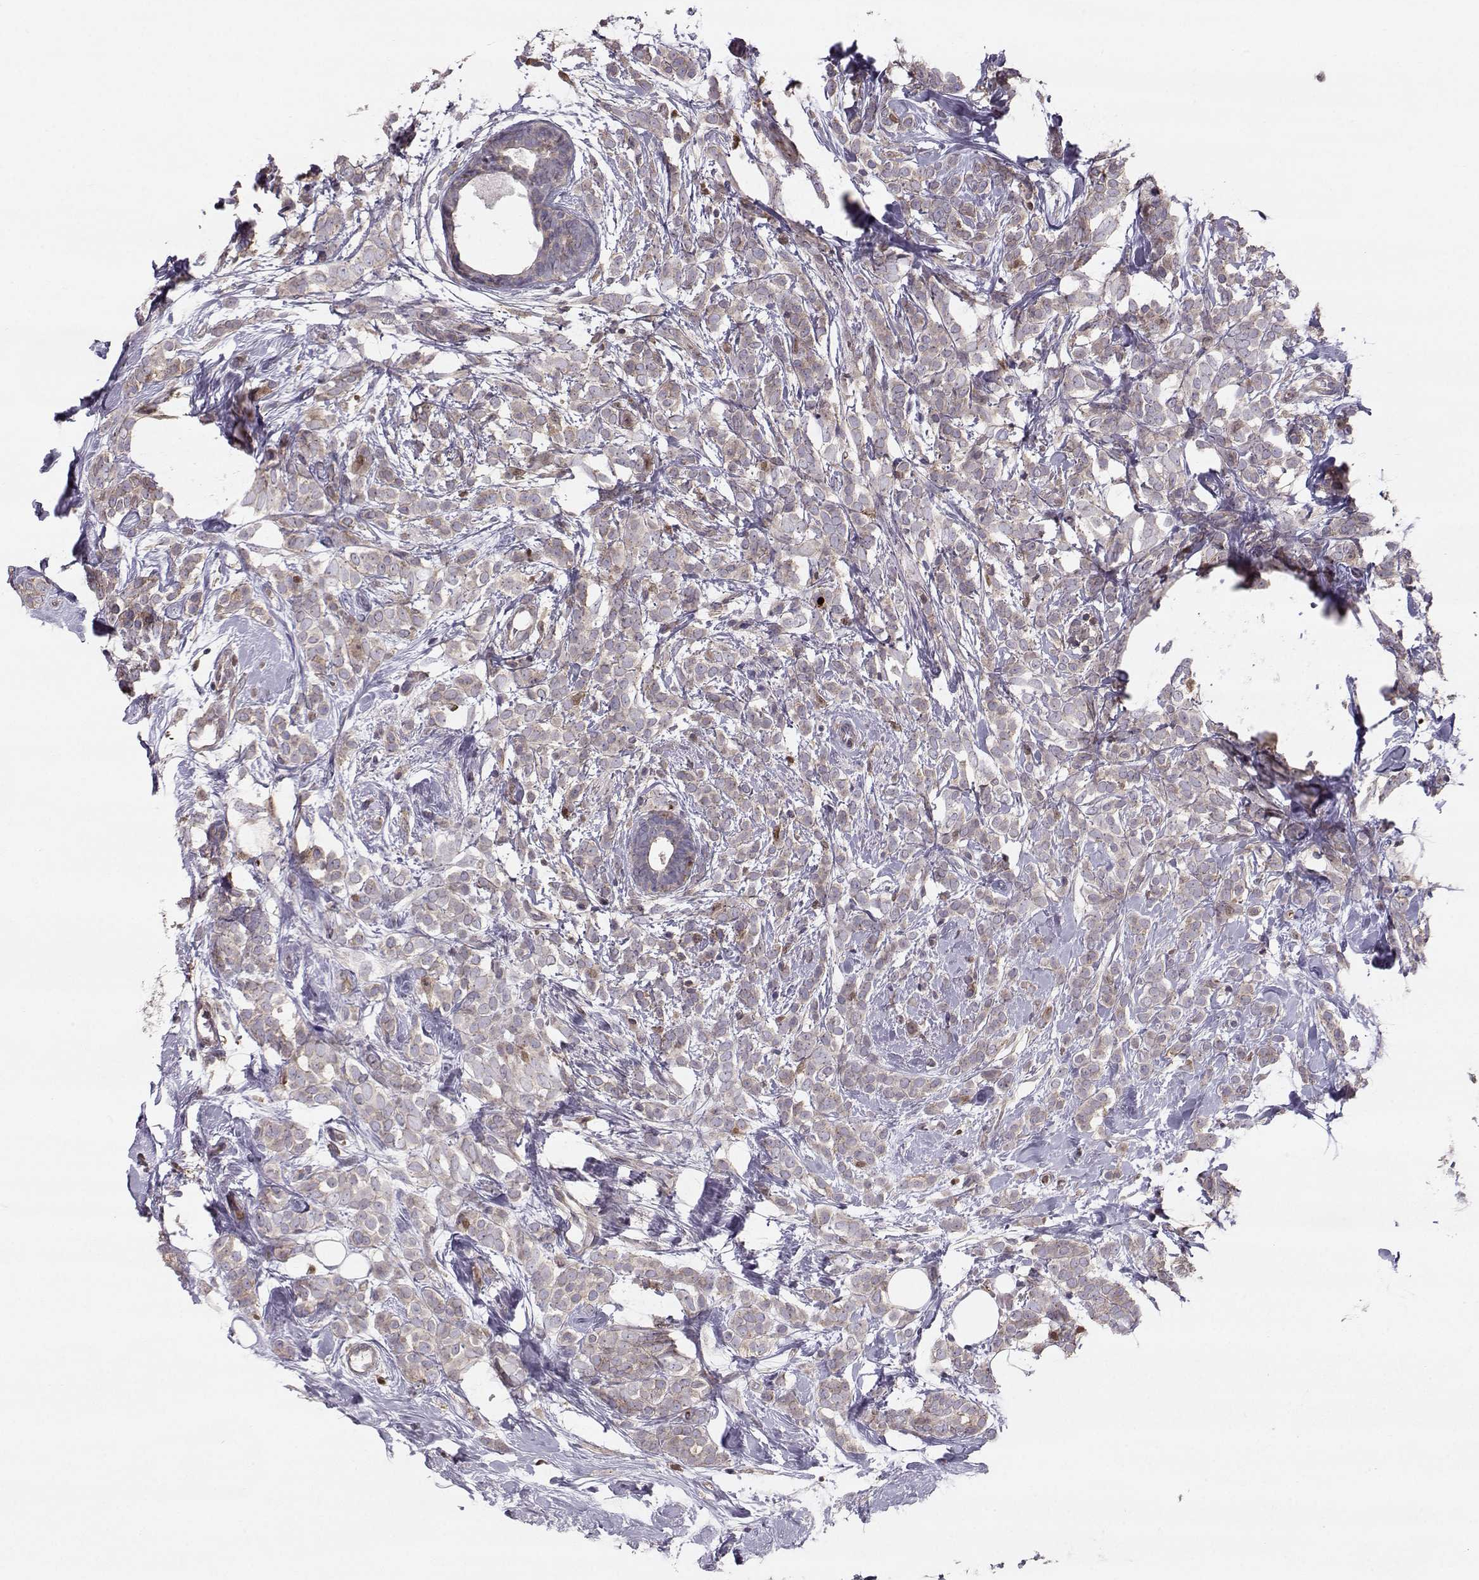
{"staining": {"intensity": "weak", "quantity": "25%-75%", "location": "cytoplasmic/membranous"}, "tissue": "breast cancer", "cell_type": "Tumor cells", "image_type": "cancer", "snomed": [{"axis": "morphology", "description": "Lobular carcinoma"}, {"axis": "topography", "description": "Breast"}], "caption": "Immunohistochemical staining of breast cancer (lobular carcinoma) exhibits low levels of weak cytoplasmic/membranous positivity in approximately 25%-75% of tumor cells.", "gene": "ASB16", "patient": {"sex": "female", "age": 49}}